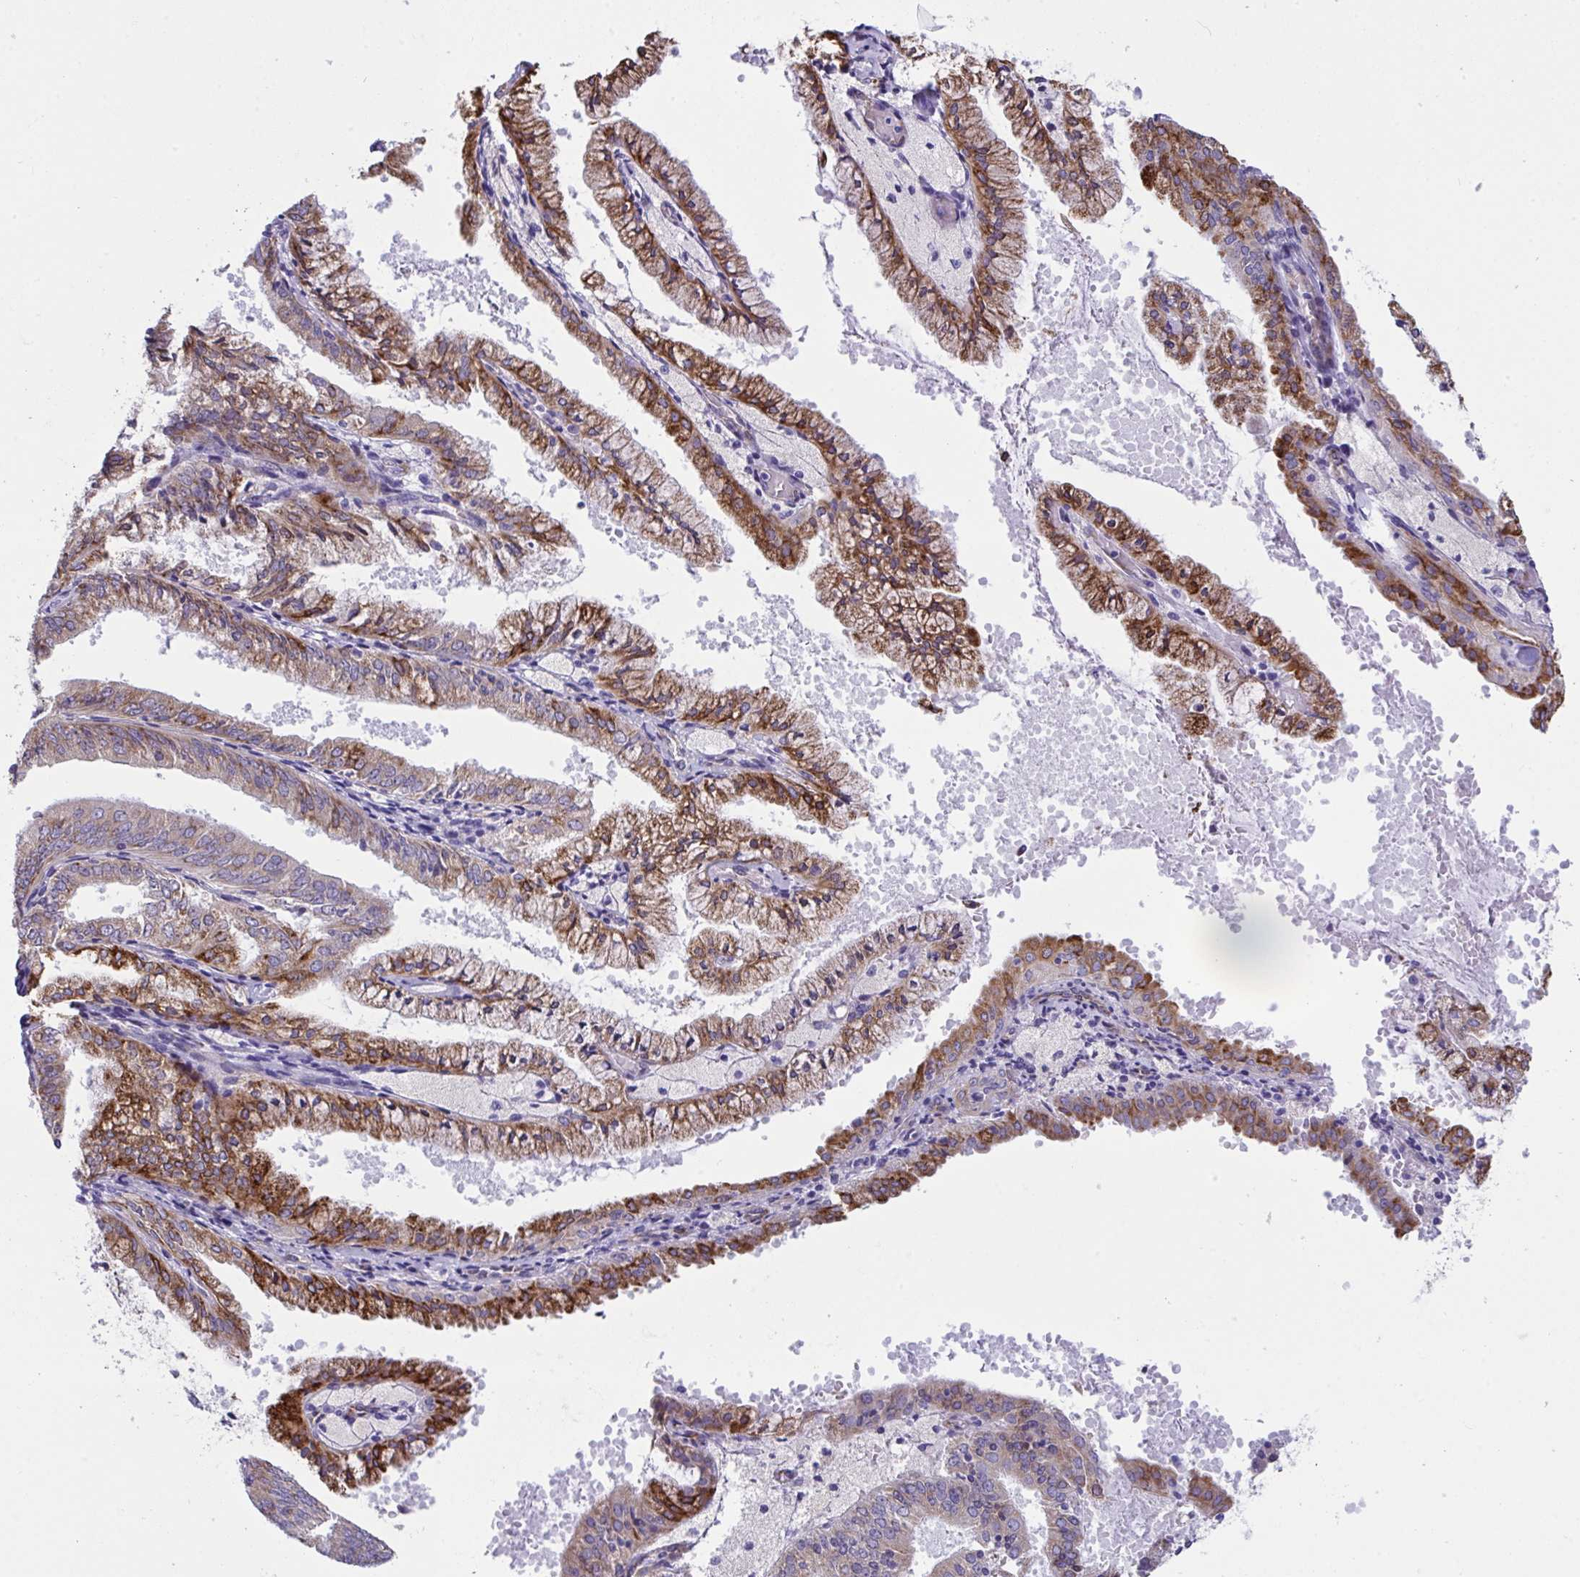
{"staining": {"intensity": "strong", "quantity": "25%-75%", "location": "cytoplasmic/membranous"}, "tissue": "endometrial cancer", "cell_type": "Tumor cells", "image_type": "cancer", "snomed": [{"axis": "morphology", "description": "Adenocarcinoma, NOS"}, {"axis": "topography", "description": "Endometrium"}], "caption": "IHC (DAB) staining of adenocarcinoma (endometrial) shows strong cytoplasmic/membranous protein expression in about 25%-75% of tumor cells. The staining was performed using DAB, with brown indicating positive protein expression. Nuclei are stained blue with hematoxylin.", "gene": "ASPH", "patient": {"sex": "female", "age": 63}}